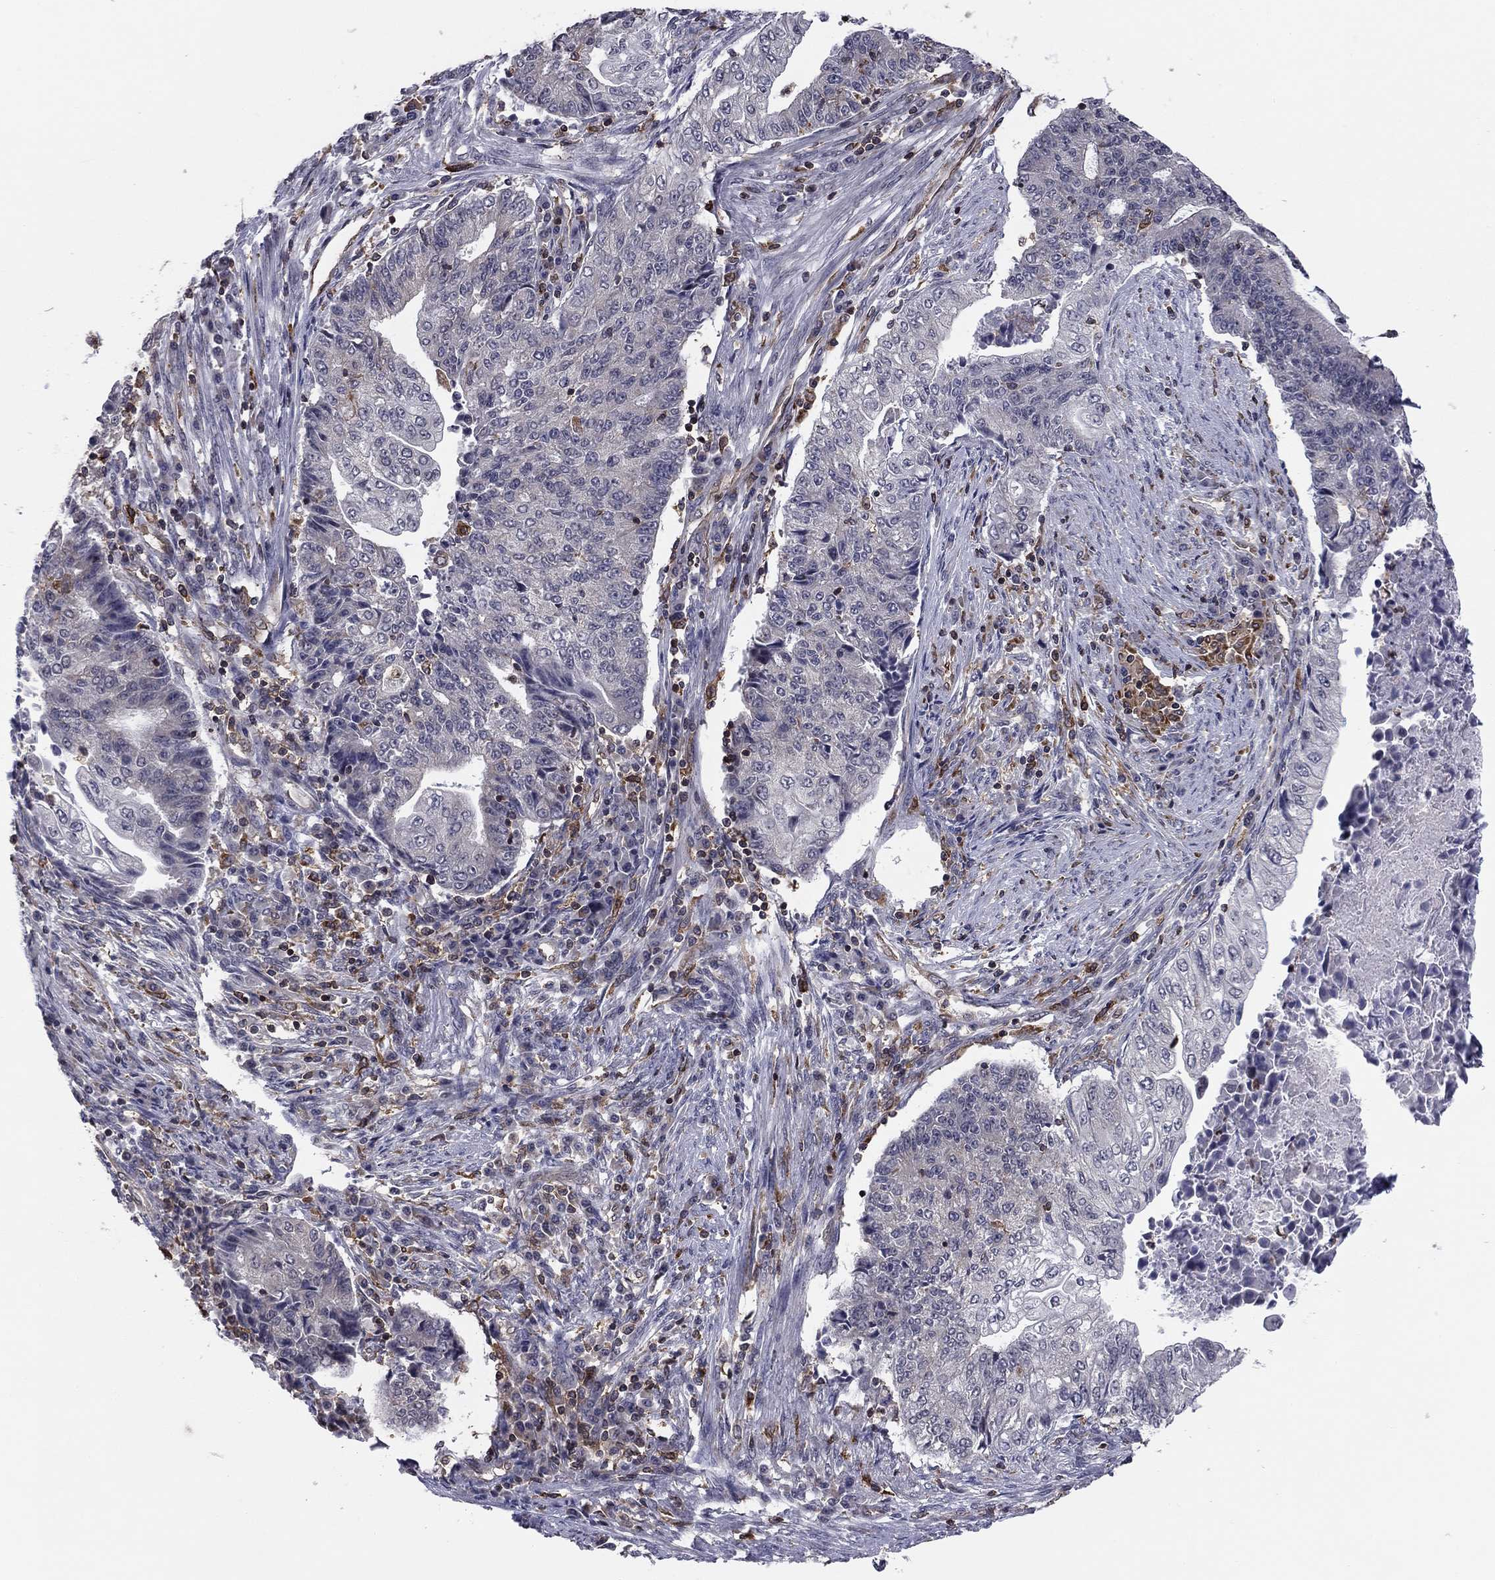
{"staining": {"intensity": "negative", "quantity": "none", "location": "none"}, "tissue": "endometrial cancer", "cell_type": "Tumor cells", "image_type": "cancer", "snomed": [{"axis": "morphology", "description": "Adenocarcinoma, NOS"}, {"axis": "topography", "description": "Uterus"}, {"axis": "topography", "description": "Endometrium"}], "caption": "This photomicrograph is of adenocarcinoma (endometrial) stained with immunohistochemistry (IHC) to label a protein in brown with the nuclei are counter-stained blue. There is no staining in tumor cells.", "gene": "PLCB2", "patient": {"sex": "female", "age": 54}}